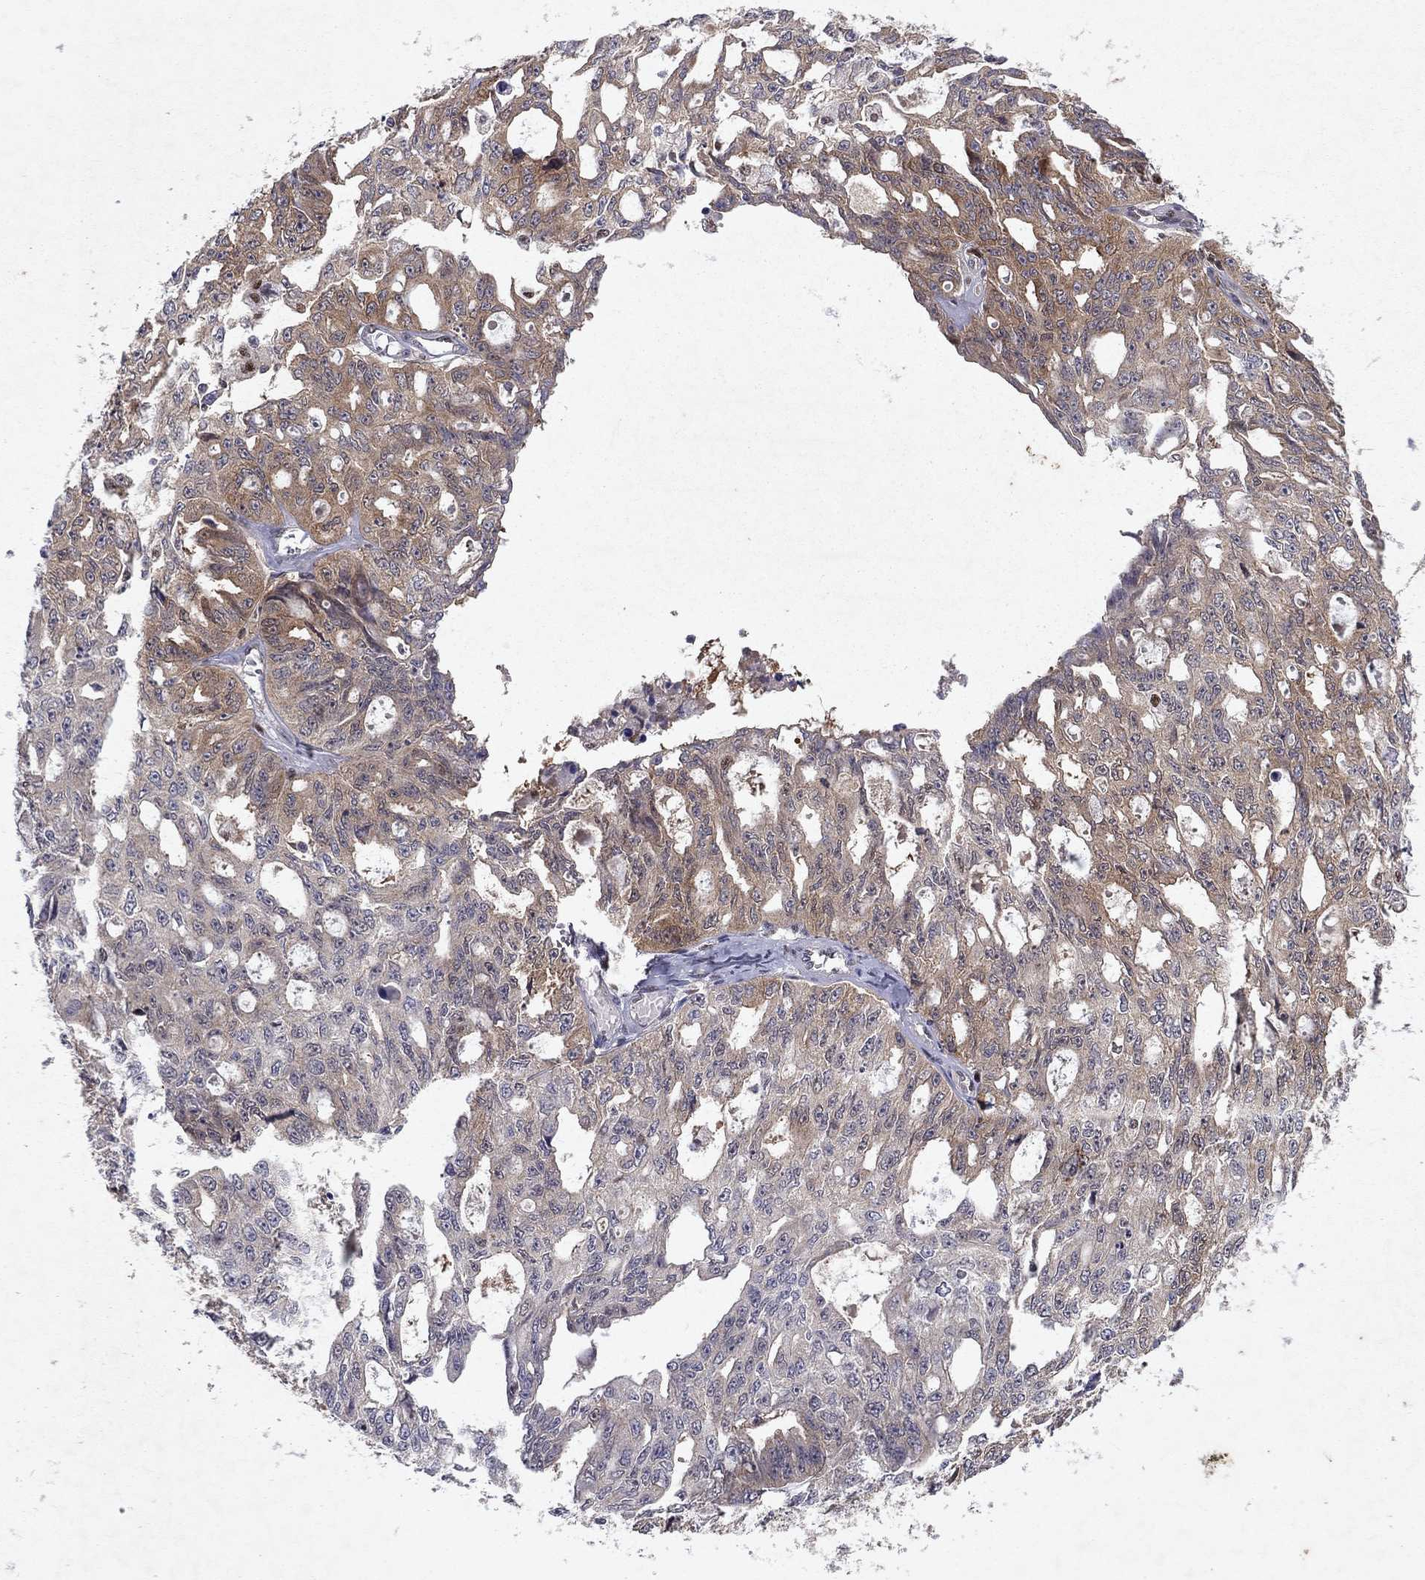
{"staining": {"intensity": "moderate", "quantity": "<25%", "location": "cytoplasmic/membranous"}, "tissue": "ovarian cancer", "cell_type": "Tumor cells", "image_type": "cancer", "snomed": [{"axis": "morphology", "description": "Carcinoma, endometroid"}, {"axis": "topography", "description": "Ovary"}], "caption": "Ovarian endometroid carcinoma stained for a protein exhibits moderate cytoplasmic/membranous positivity in tumor cells.", "gene": "CRTC1", "patient": {"sex": "female", "age": 65}}